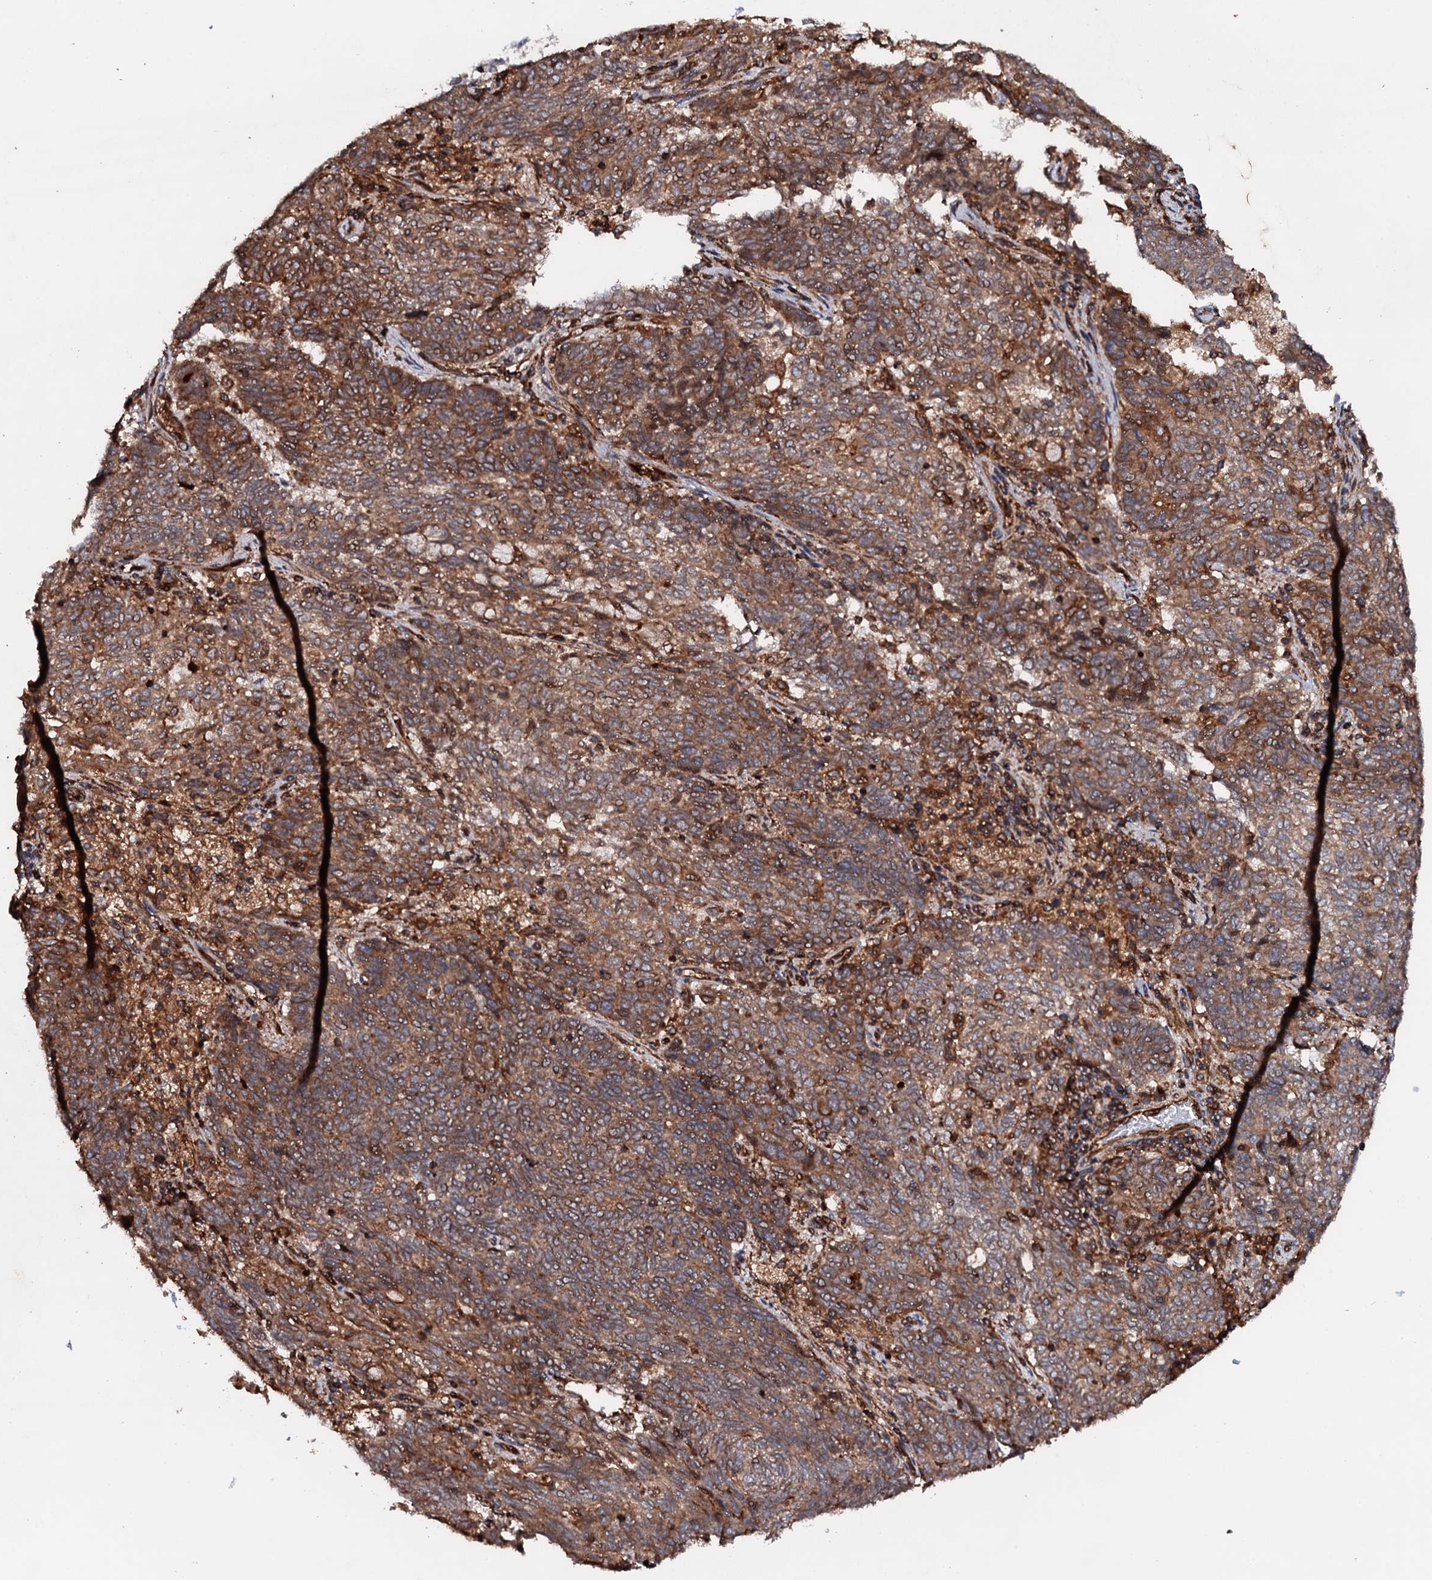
{"staining": {"intensity": "moderate", "quantity": ">75%", "location": "cytoplasmic/membranous"}, "tissue": "endometrial cancer", "cell_type": "Tumor cells", "image_type": "cancer", "snomed": [{"axis": "morphology", "description": "Adenocarcinoma, NOS"}, {"axis": "topography", "description": "Endometrium"}], "caption": "IHC image of human endometrial adenocarcinoma stained for a protein (brown), which displays medium levels of moderate cytoplasmic/membranous positivity in approximately >75% of tumor cells.", "gene": "BORA", "patient": {"sex": "female", "age": 80}}